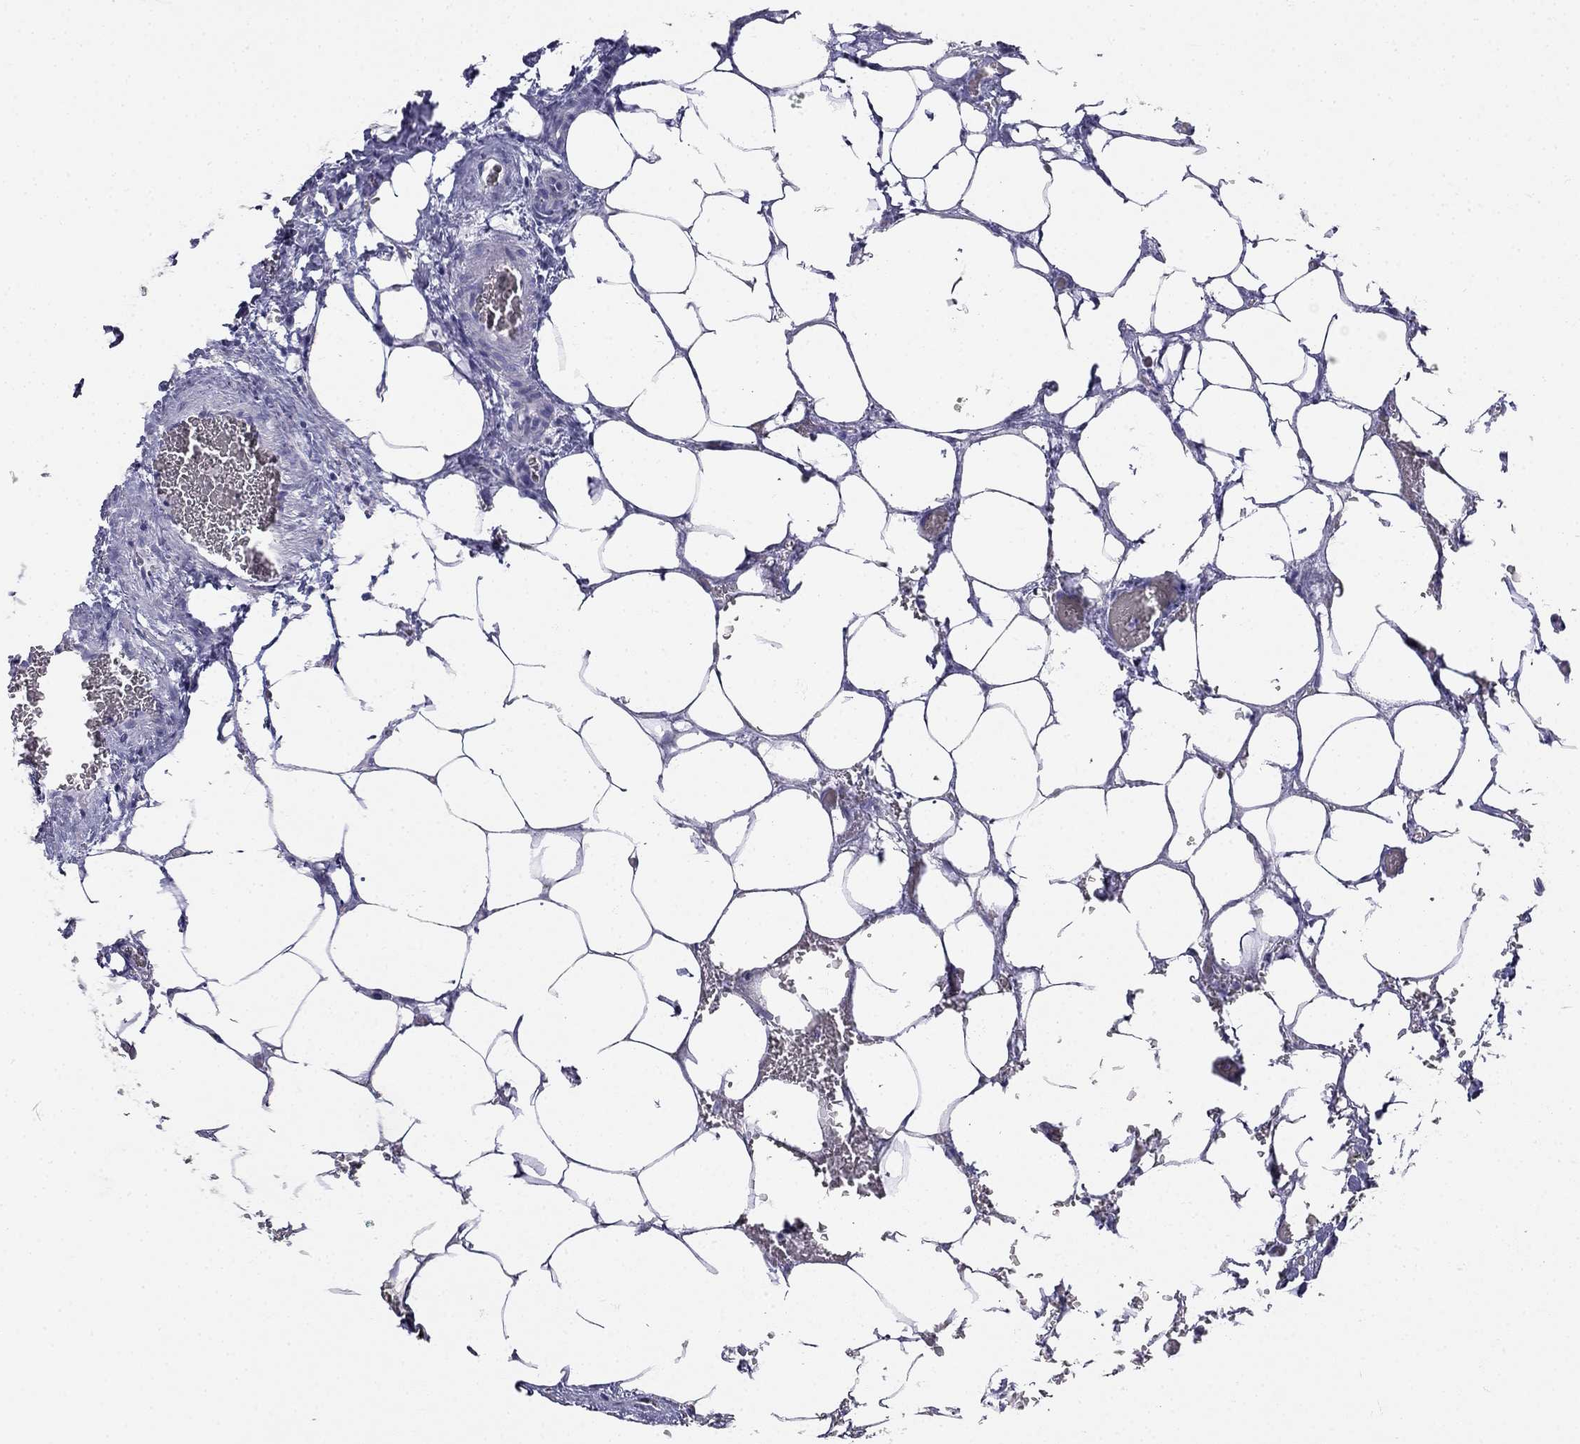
{"staining": {"intensity": "negative", "quantity": "none", "location": "none"}, "tissue": "urothelial cancer", "cell_type": "Tumor cells", "image_type": "cancer", "snomed": [{"axis": "morphology", "description": "Urothelial carcinoma, High grade"}, {"axis": "topography", "description": "Urinary bladder"}], "caption": "A histopathology image of urothelial cancer stained for a protein exhibits no brown staining in tumor cells.", "gene": "RFLNA", "patient": {"sex": "male", "age": 59}}